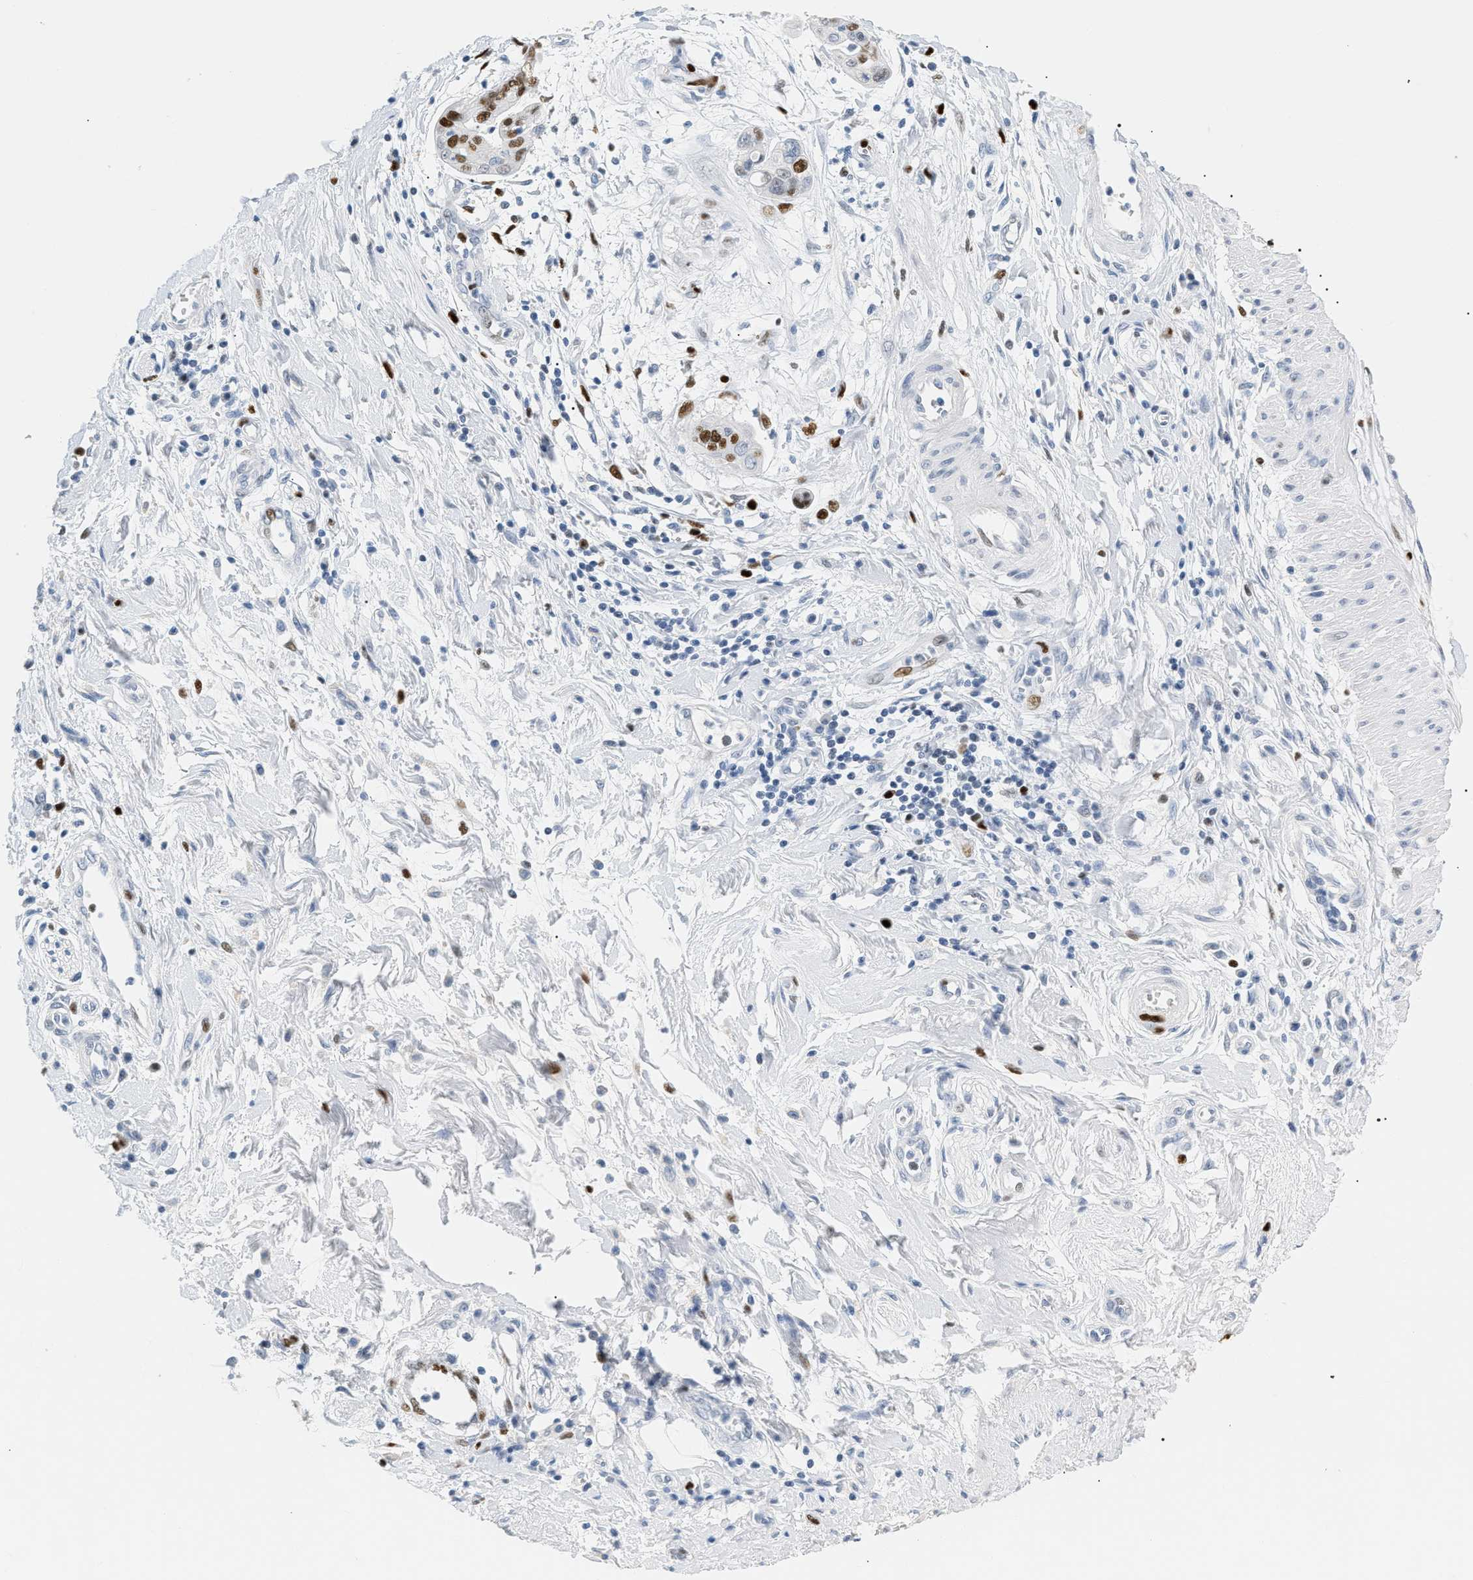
{"staining": {"intensity": "moderate", "quantity": ">75%", "location": "nuclear"}, "tissue": "pancreatic cancer", "cell_type": "Tumor cells", "image_type": "cancer", "snomed": [{"axis": "morphology", "description": "Adenocarcinoma, NOS"}, {"axis": "topography", "description": "Pancreas"}], "caption": "Moderate nuclear protein expression is identified in about >75% of tumor cells in pancreatic cancer.", "gene": "MCM7", "patient": {"sex": "female", "age": 75}}